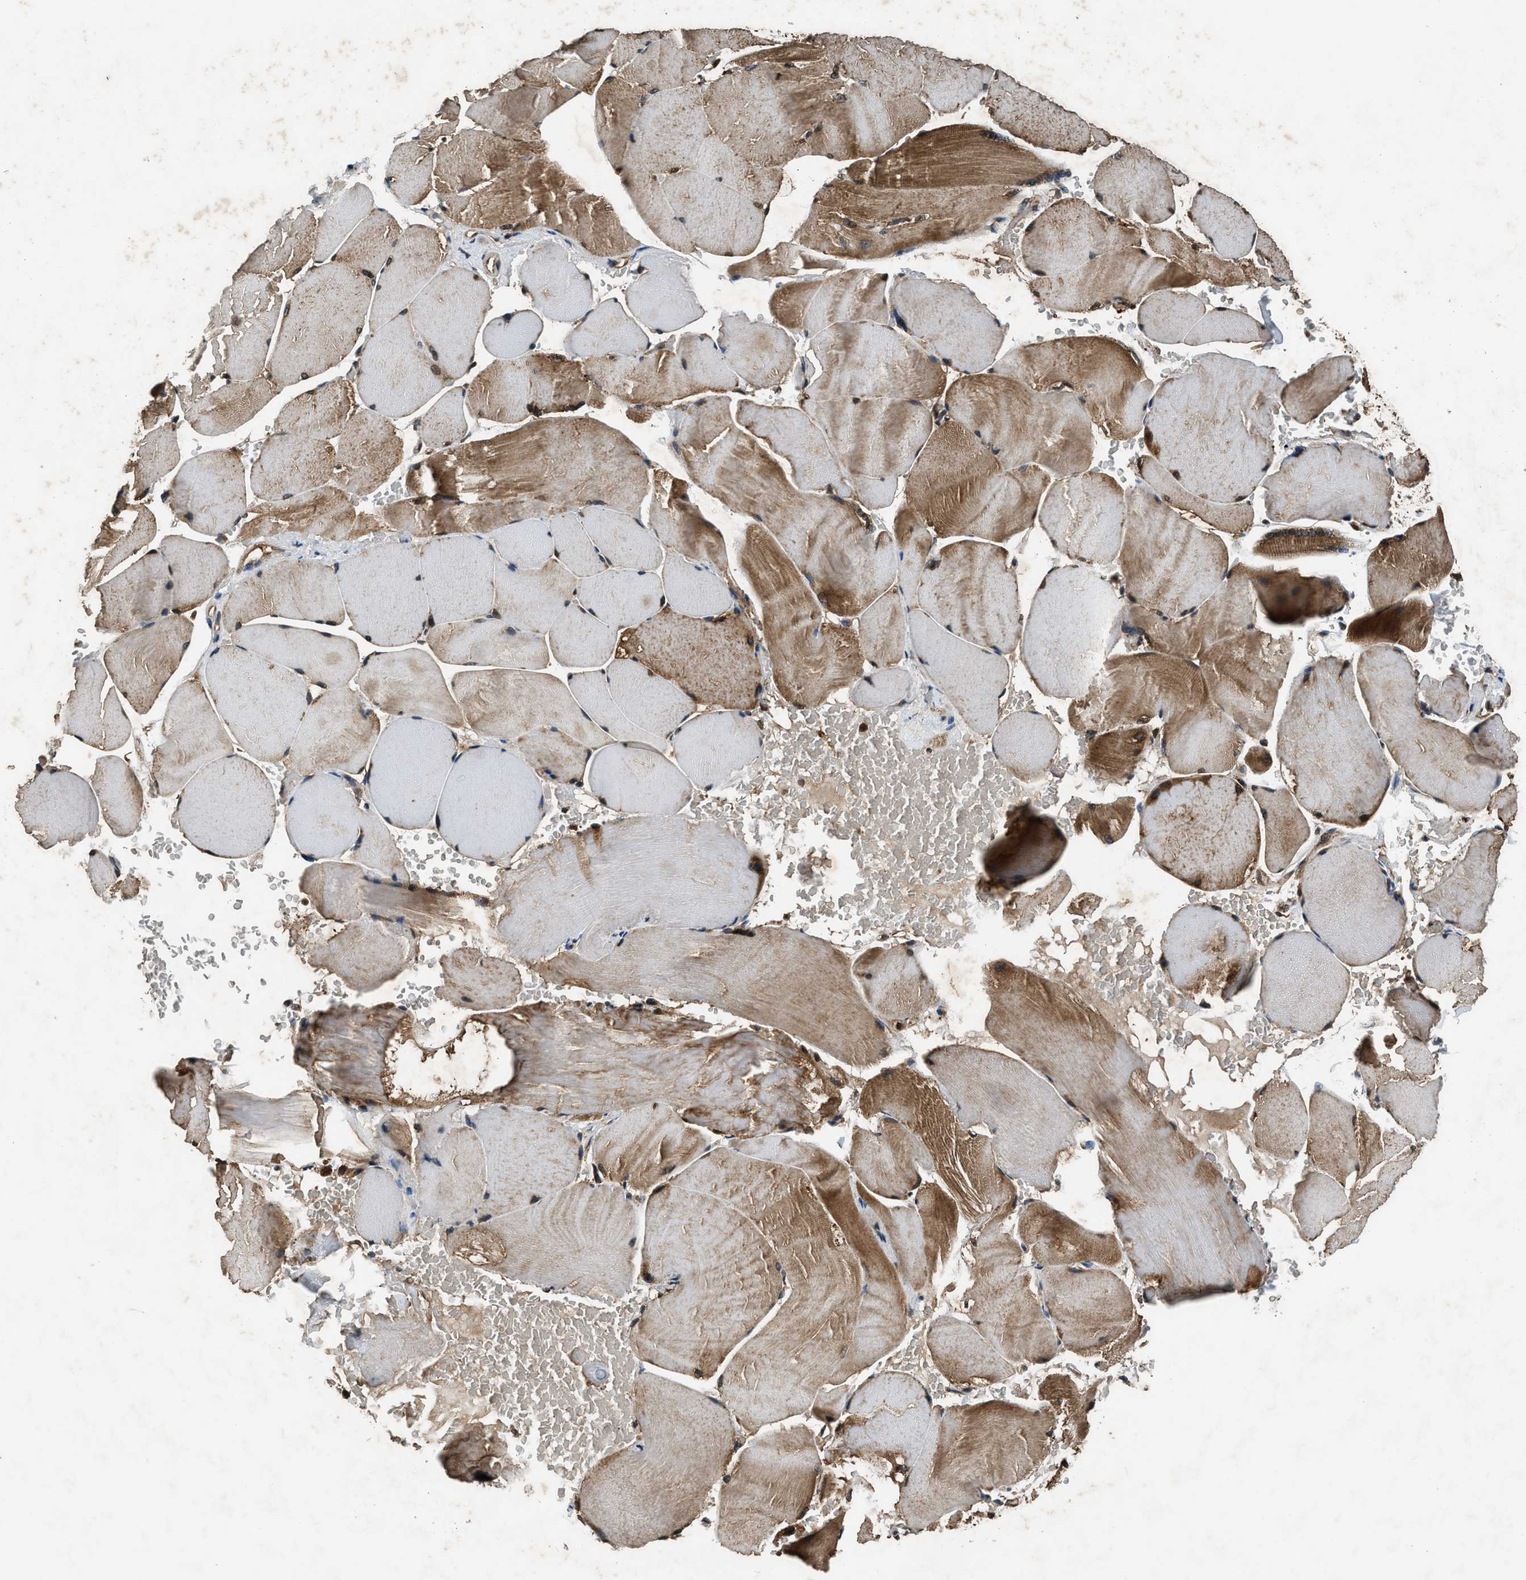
{"staining": {"intensity": "moderate", "quantity": ">75%", "location": "cytoplasmic/membranous"}, "tissue": "skeletal muscle", "cell_type": "Myocytes", "image_type": "normal", "snomed": [{"axis": "morphology", "description": "Normal tissue, NOS"}, {"axis": "topography", "description": "Skin"}, {"axis": "topography", "description": "Skeletal muscle"}], "caption": "Skeletal muscle stained for a protein reveals moderate cytoplasmic/membranous positivity in myocytes.", "gene": "RPS6KB1", "patient": {"sex": "male", "age": 83}}